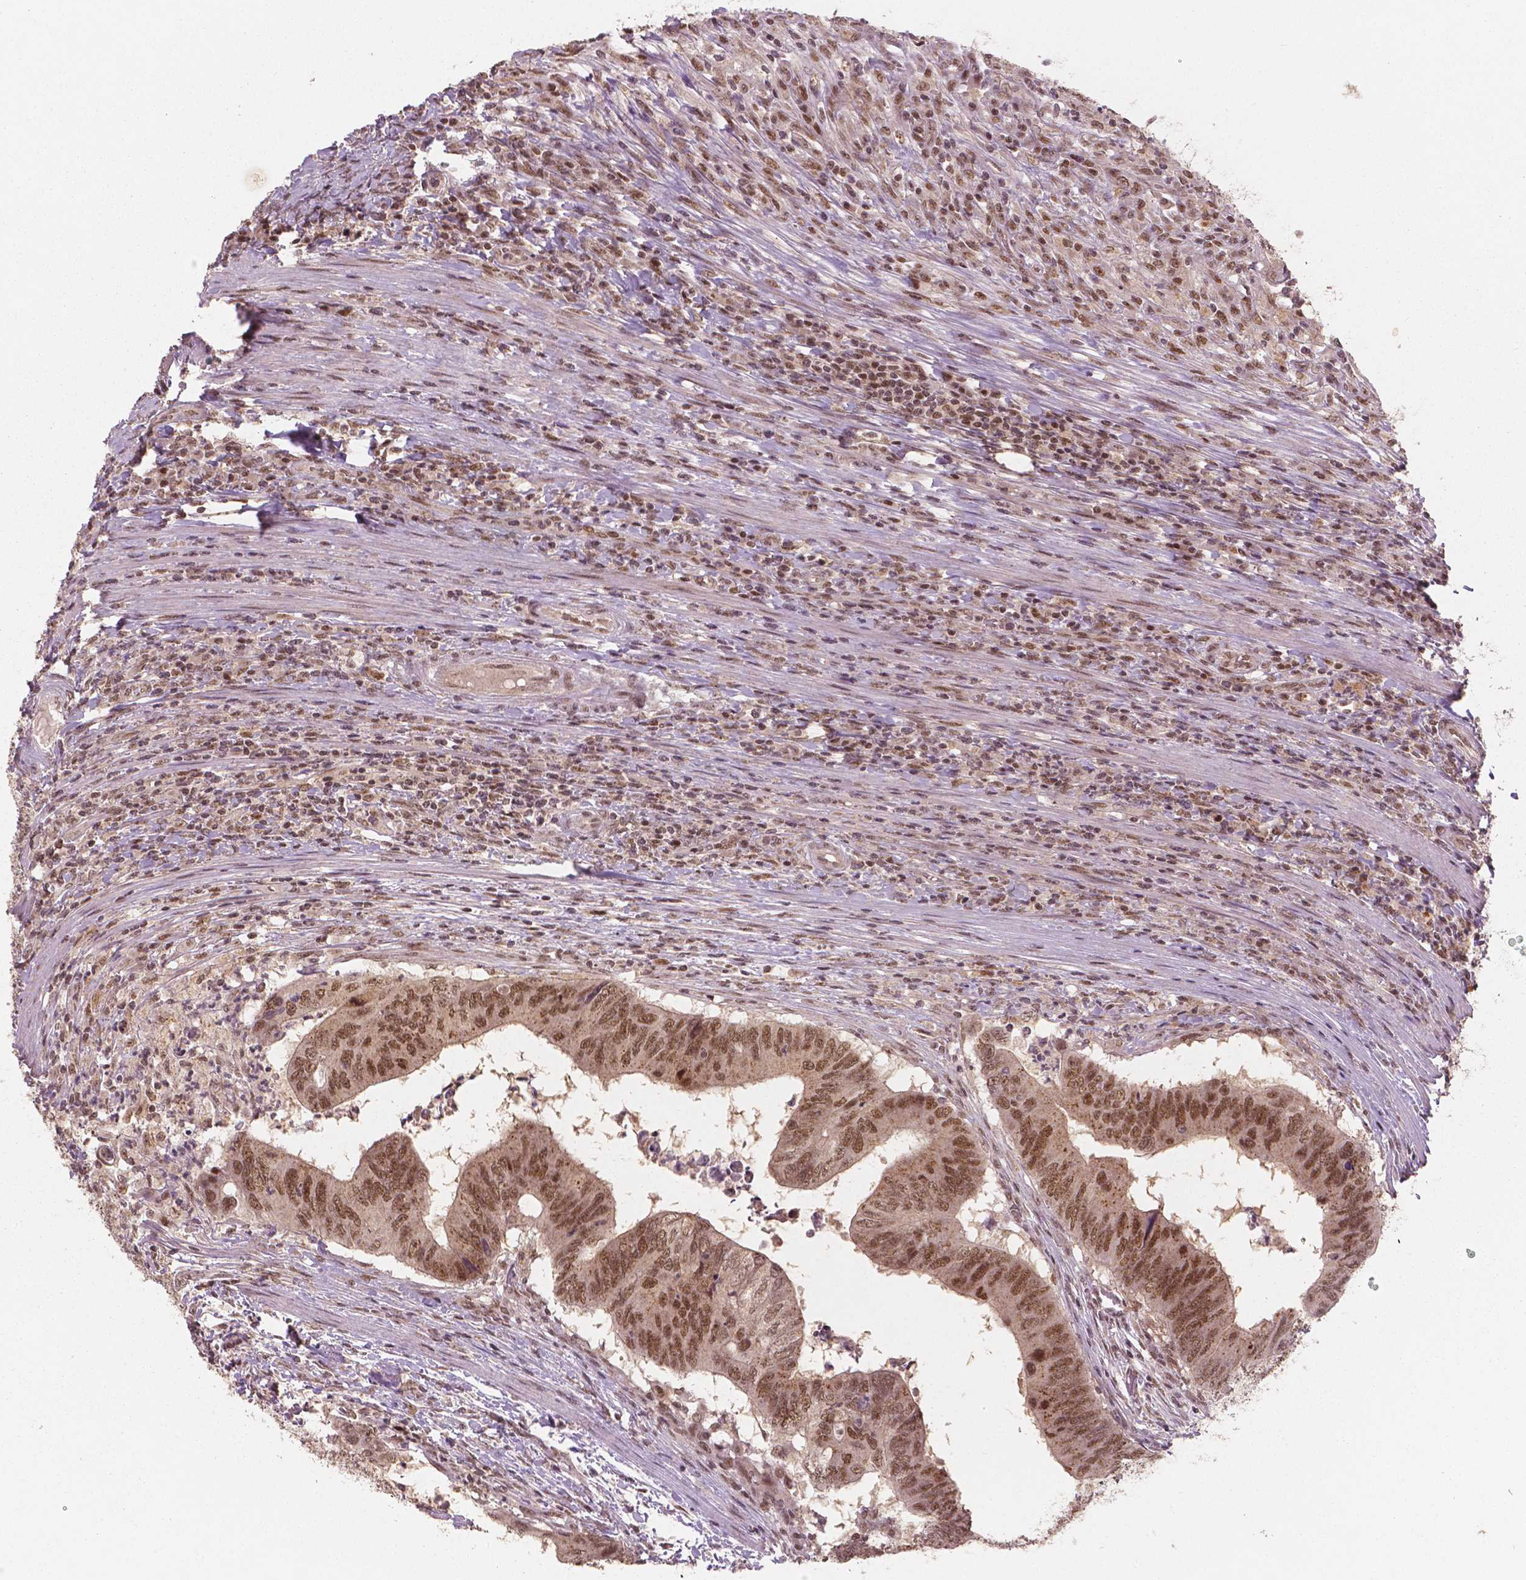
{"staining": {"intensity": "moderate", "quantity": ">75%", "location": "nuclear"}, "tissue": "colorectal cancer", "cell_type": "Tumor cells", "image_type": "cancer", "snomed": [{"axis": "morphology", "description": "Adenocarcinoma, NOS"}, {"axis": "topography", "description": "Colon"}], "caption": "DAB immunohistochemical staining of human colorectal adenocarcinoma exhibits moderate nuclear protein staining in about >75% of tumor cells.", "gene": "NSD2", "patient": {"sex": "male", "age": 53}}